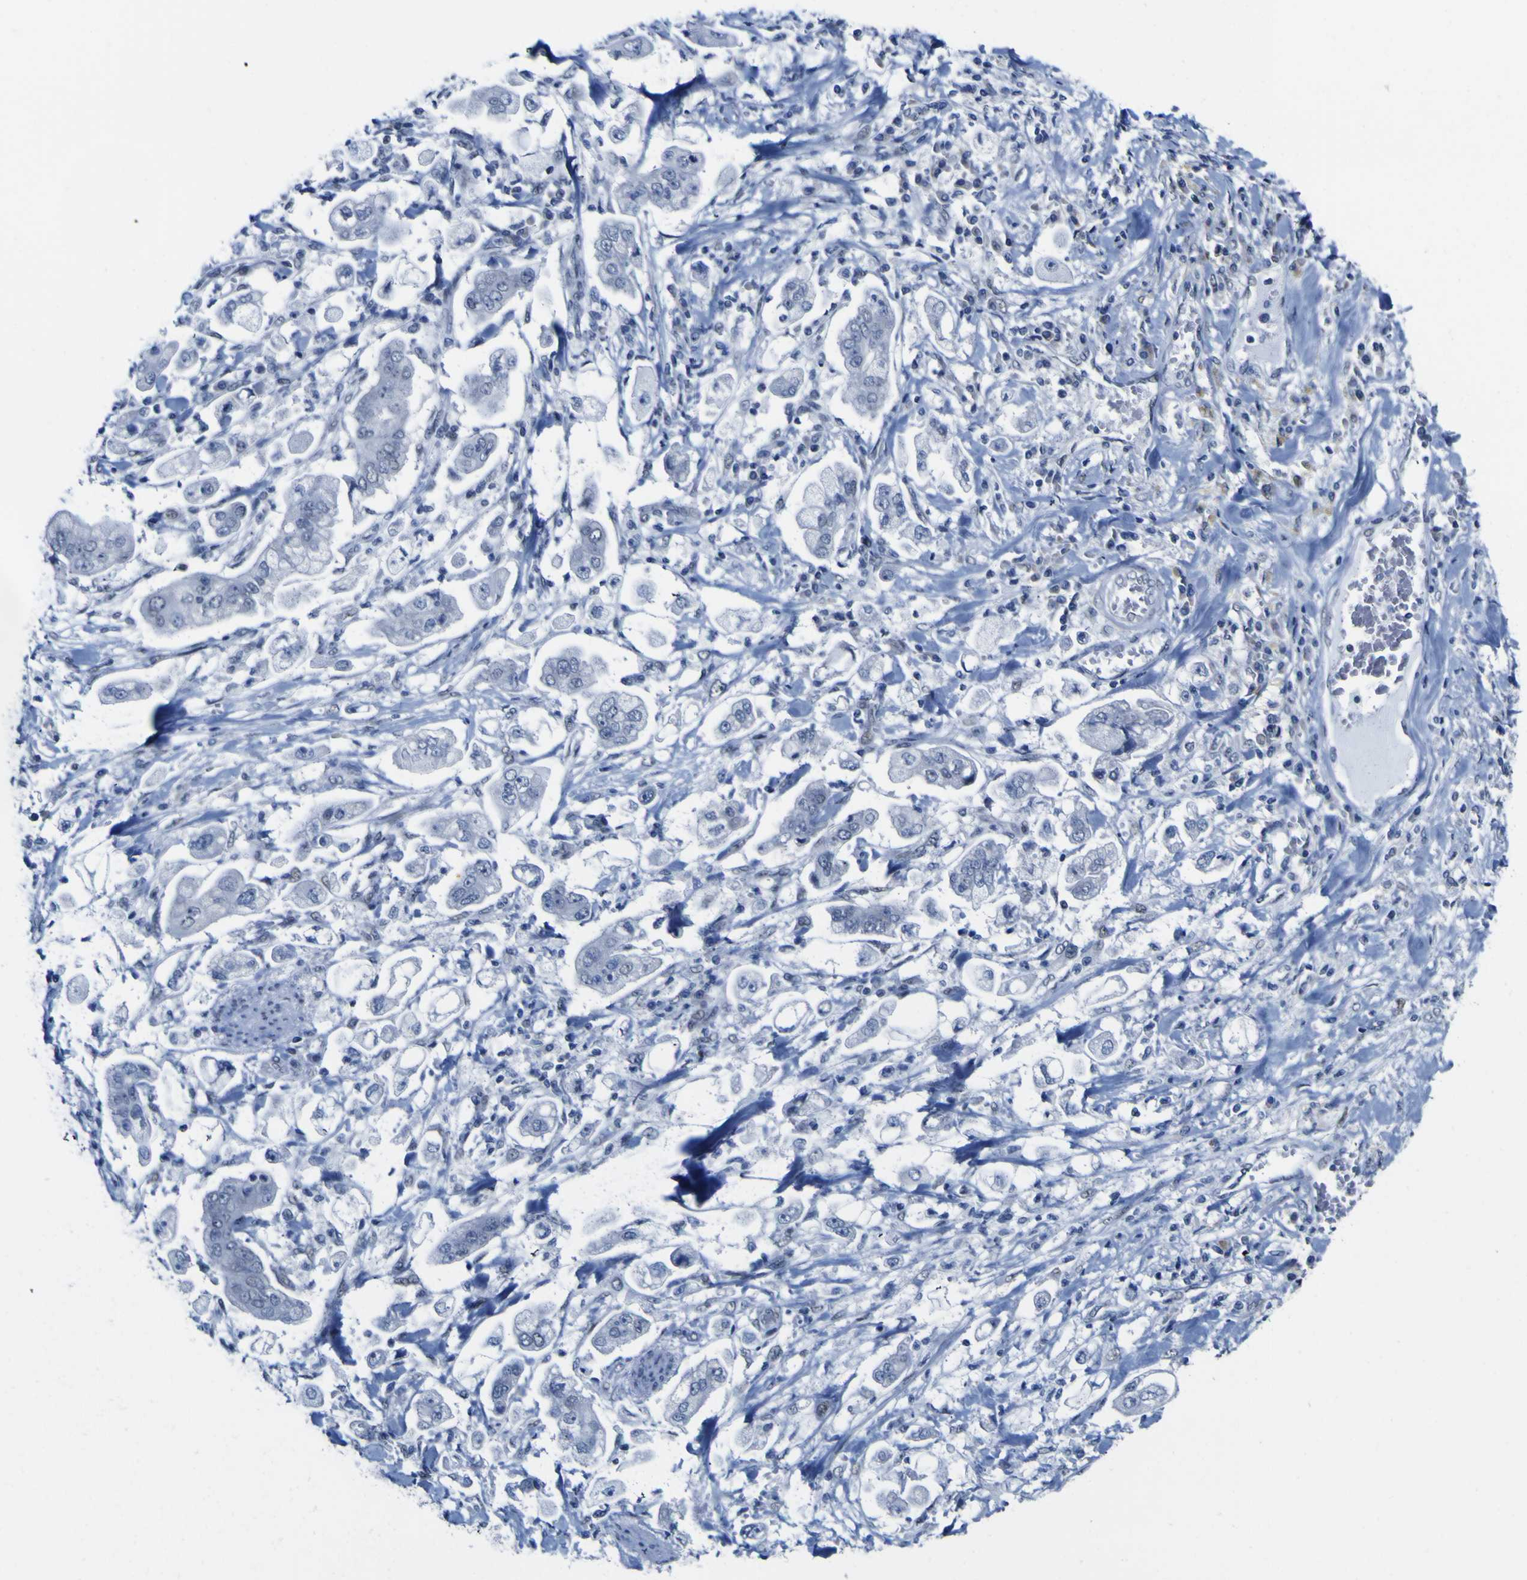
{"staining": {"intensity": "negative", "quantity": "none", "location": "none"}, "tissue": "stomach cancer", "cell_type": "Tumor cells", "image_type": "cancer", "snomed": [{"axis": "morphology", "description": "Adenocarcinoma, NOS"}, {"axis": "topography", "description": "Stomach"}], "caption": "Photomicrograph shows no protein expression in tumor cells of adenocarcinoma (stomach) tissue.", "gene": "MBD3", "patient": {"sex": "male", "age": 62}}